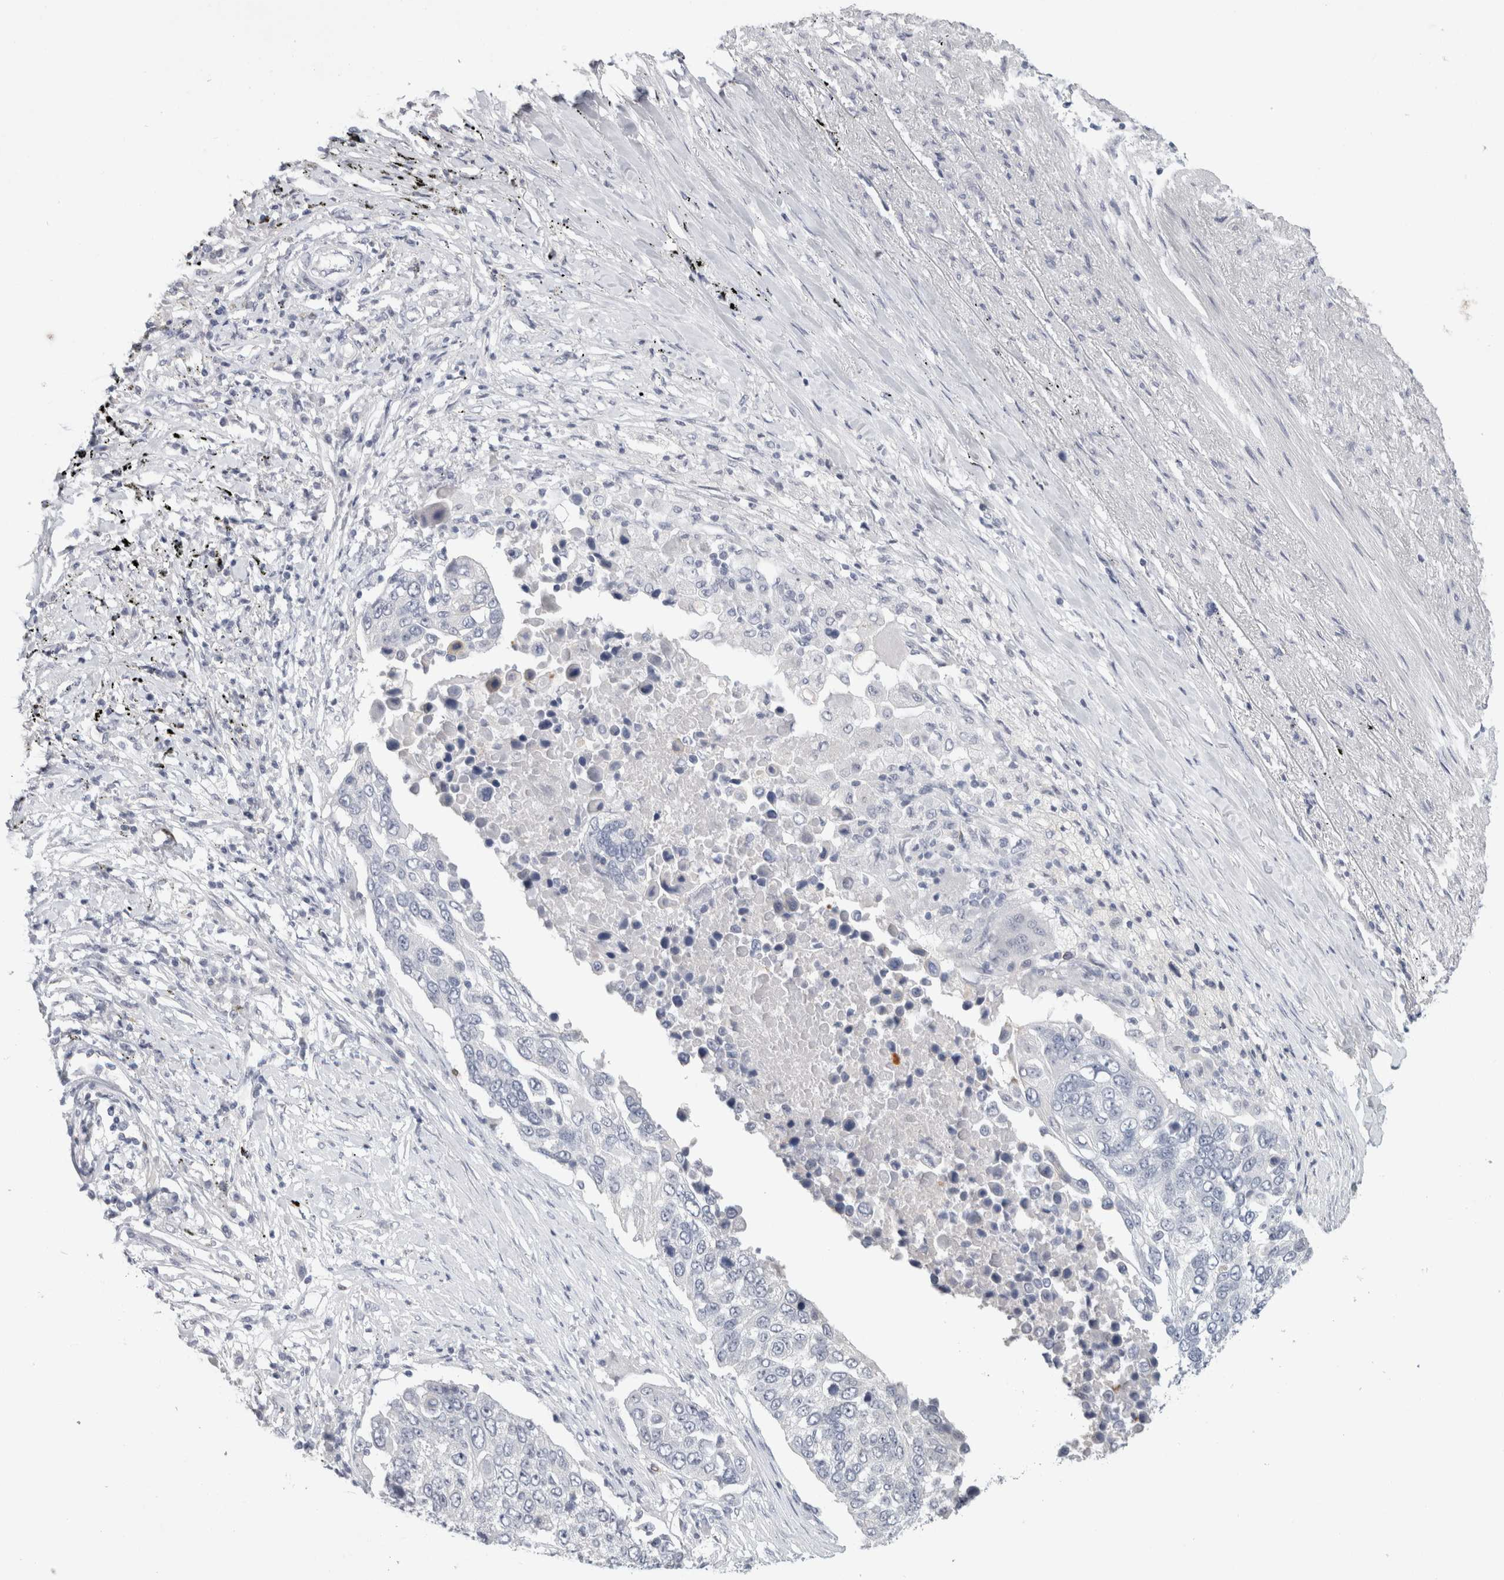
{"staining": {"intensity": "negative", "quantity": "none", "location": "none"}, "tissue": "lung cancer", "cell_type": "Tumor cells", "image_type": "cancer", "snomed": [{"axis": "morphology", "description": "Squamous cell carcinoma, NOS"}, {"axis": "topography", "description": "Lung"}], "caption": "Micrograph shows no significant protein staining in tumor cells of lung squamous cell carcinoma.", "gene": "TONSL", "patient": {"sex": "male", "age": 66}}